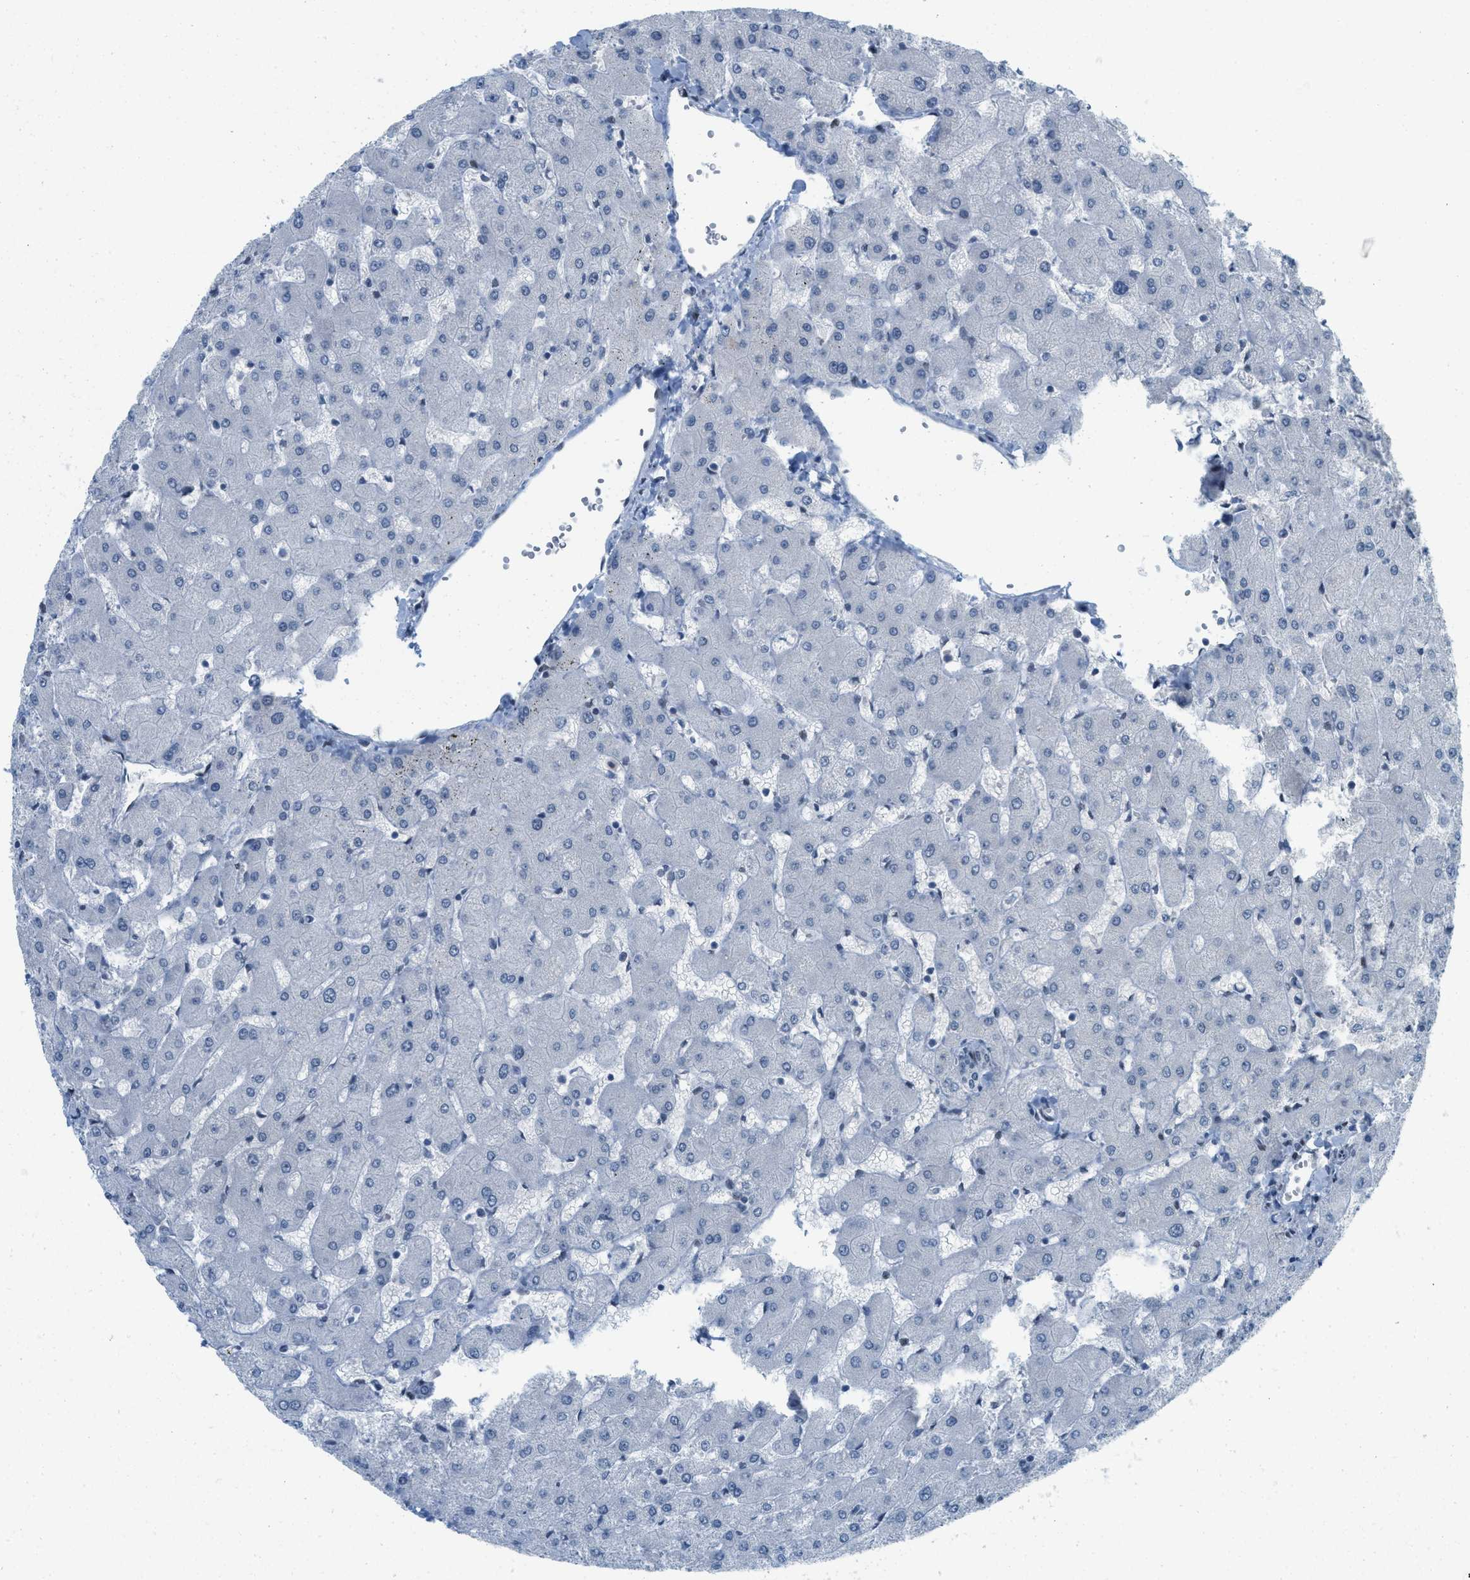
{"staining": {"intensity": "negative", "quantity": "none", "location": "none"}, "tissue": "liver", "cell_type": "Cholangiocytes", "image_type": "normal", "snomed": [{"axis": "morphology", "description": "Normal tissue, NOS"}, {"axis": "topography", "description": "Liver"}], "caption": "DAB (3,3'-diaminobenzidine) immunohistochemical staining of unremarkable human liver demonstrates no significant positivity in cholangiocytes. The staining was performed using DAB to visualize the protein expression in brown, while the nuclei were stained in blue with hematoxylin (Magnification: 20x).", "gene": "PBX1", "patient": {"sex": "female", "age": 63}}